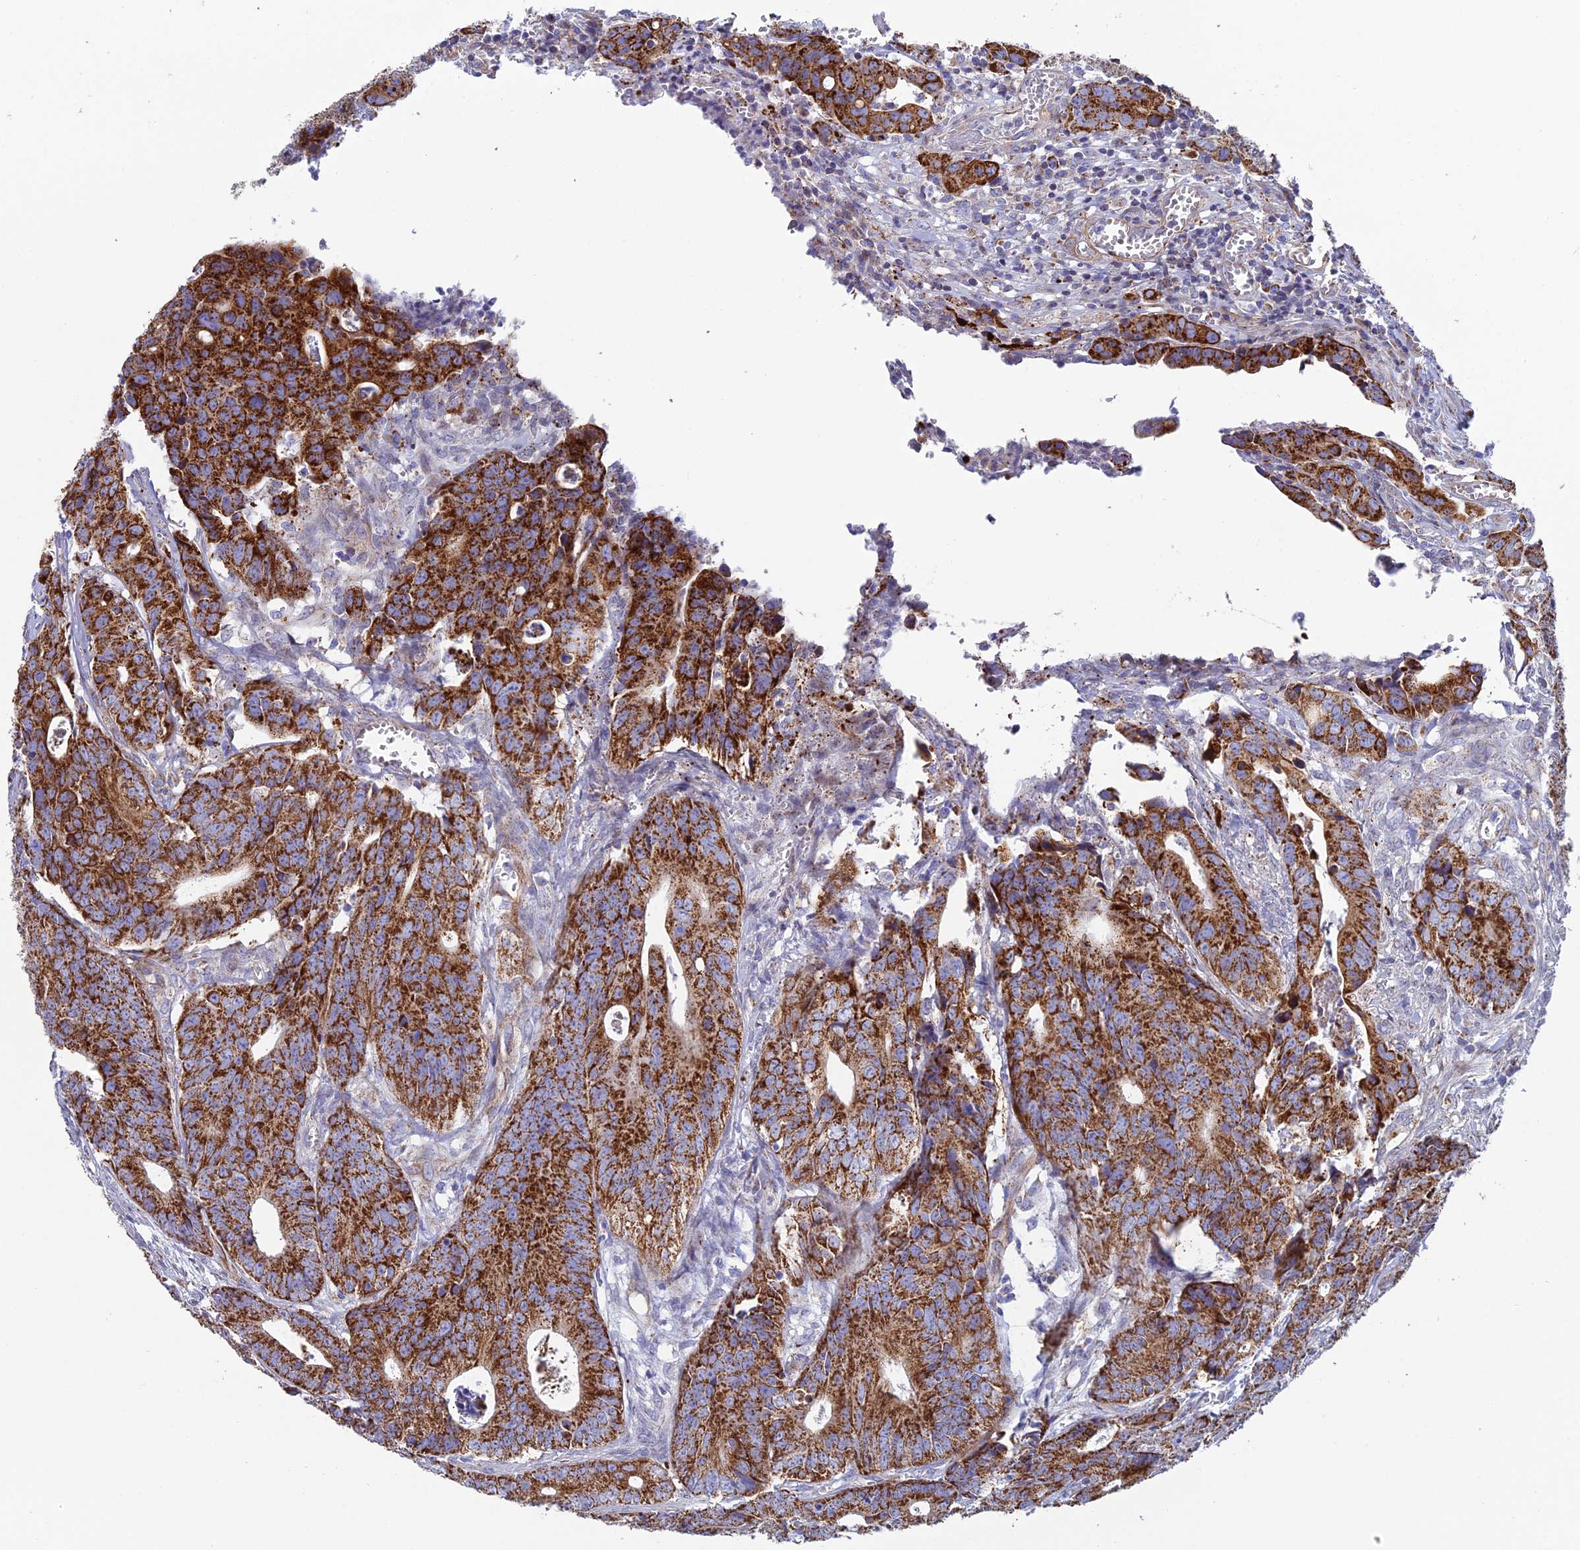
{"staining": {"intensity": "strong", "quantity": ">75%", "location": "cytoplasmic/membranous"}, "tissue": "colorectal cancer", "cell_type": "Tumor cells", "image_type": "cancer", "snomed": [{"axis": "morphology", "description": "Adenocarcinoma, NOS"}, {"axis": "topography", "description": "Colon"}], "caption": "The micrograph reveals a brown stain indicating the presence of a protein in the cytoplasmic/membranous of tumor cells in colorectal adenocarcinoma. The staining is performed using DAB brown chromogen to label protein expression. The nuclei are counter-stained blue using hematoxylin.", "gene": "CSPG4", "patient": {"sex": "female", "age": 57}}